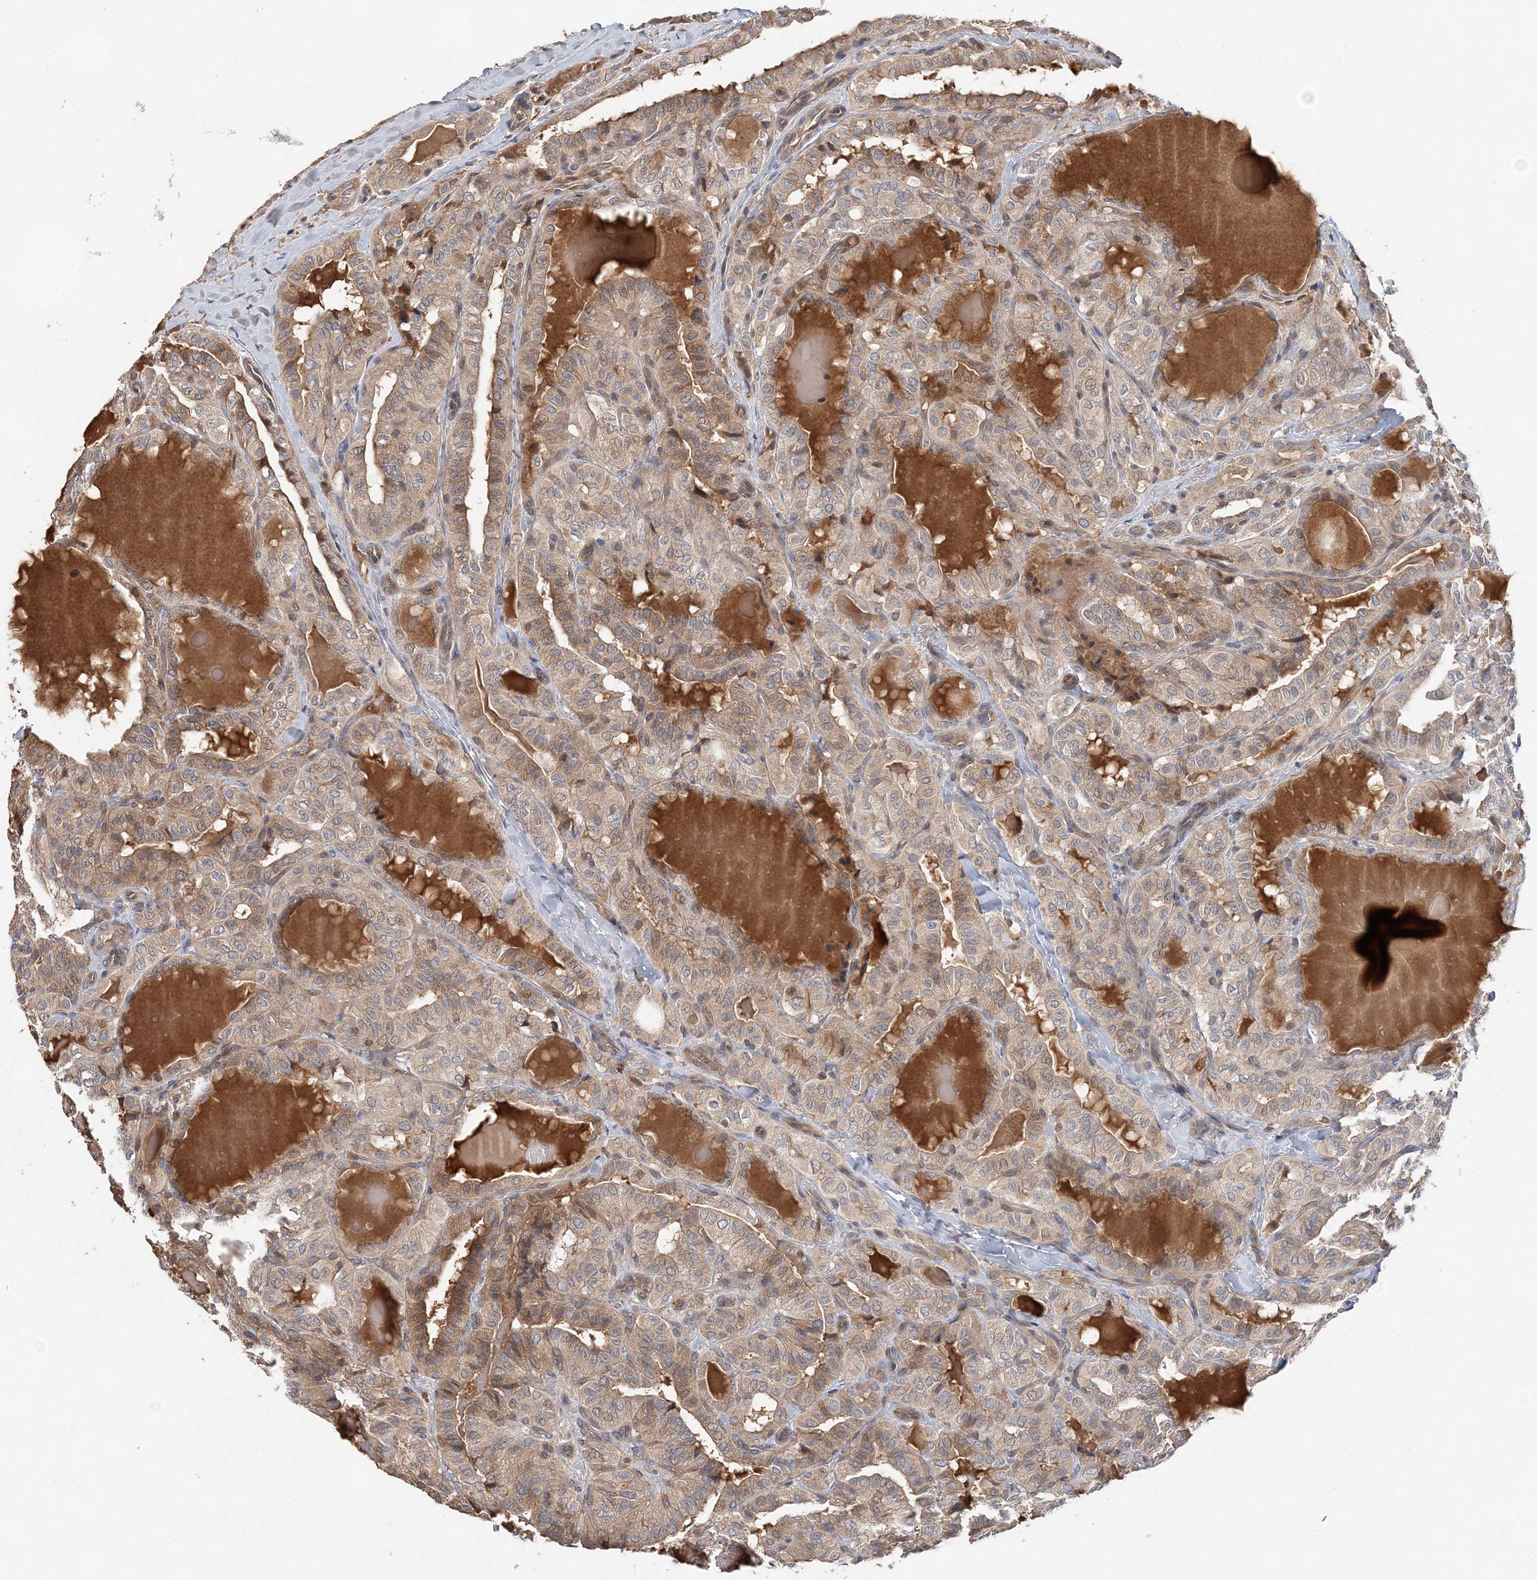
{"staining": {"intensity": "moderate", "quantity": "25%-75%", "location": "cytoplasmic/membranous"}, "tissue": "thyroid cancer", "cell_type": "Tumor cells", "image_type": "cancer", "snomed": [{"axis": "morphology", "description": "Papillary adenocarcinoma, NOS"}, {"axis": "topography", "description": "Thyroid gland"}], "caption": "Papillary adenocarcinoma (thyroid) stained with a protein marker exhibits moderate staining in tumor cells.", "gene": "SYCP3", "patient": {"sex": "male", "age": 77}}